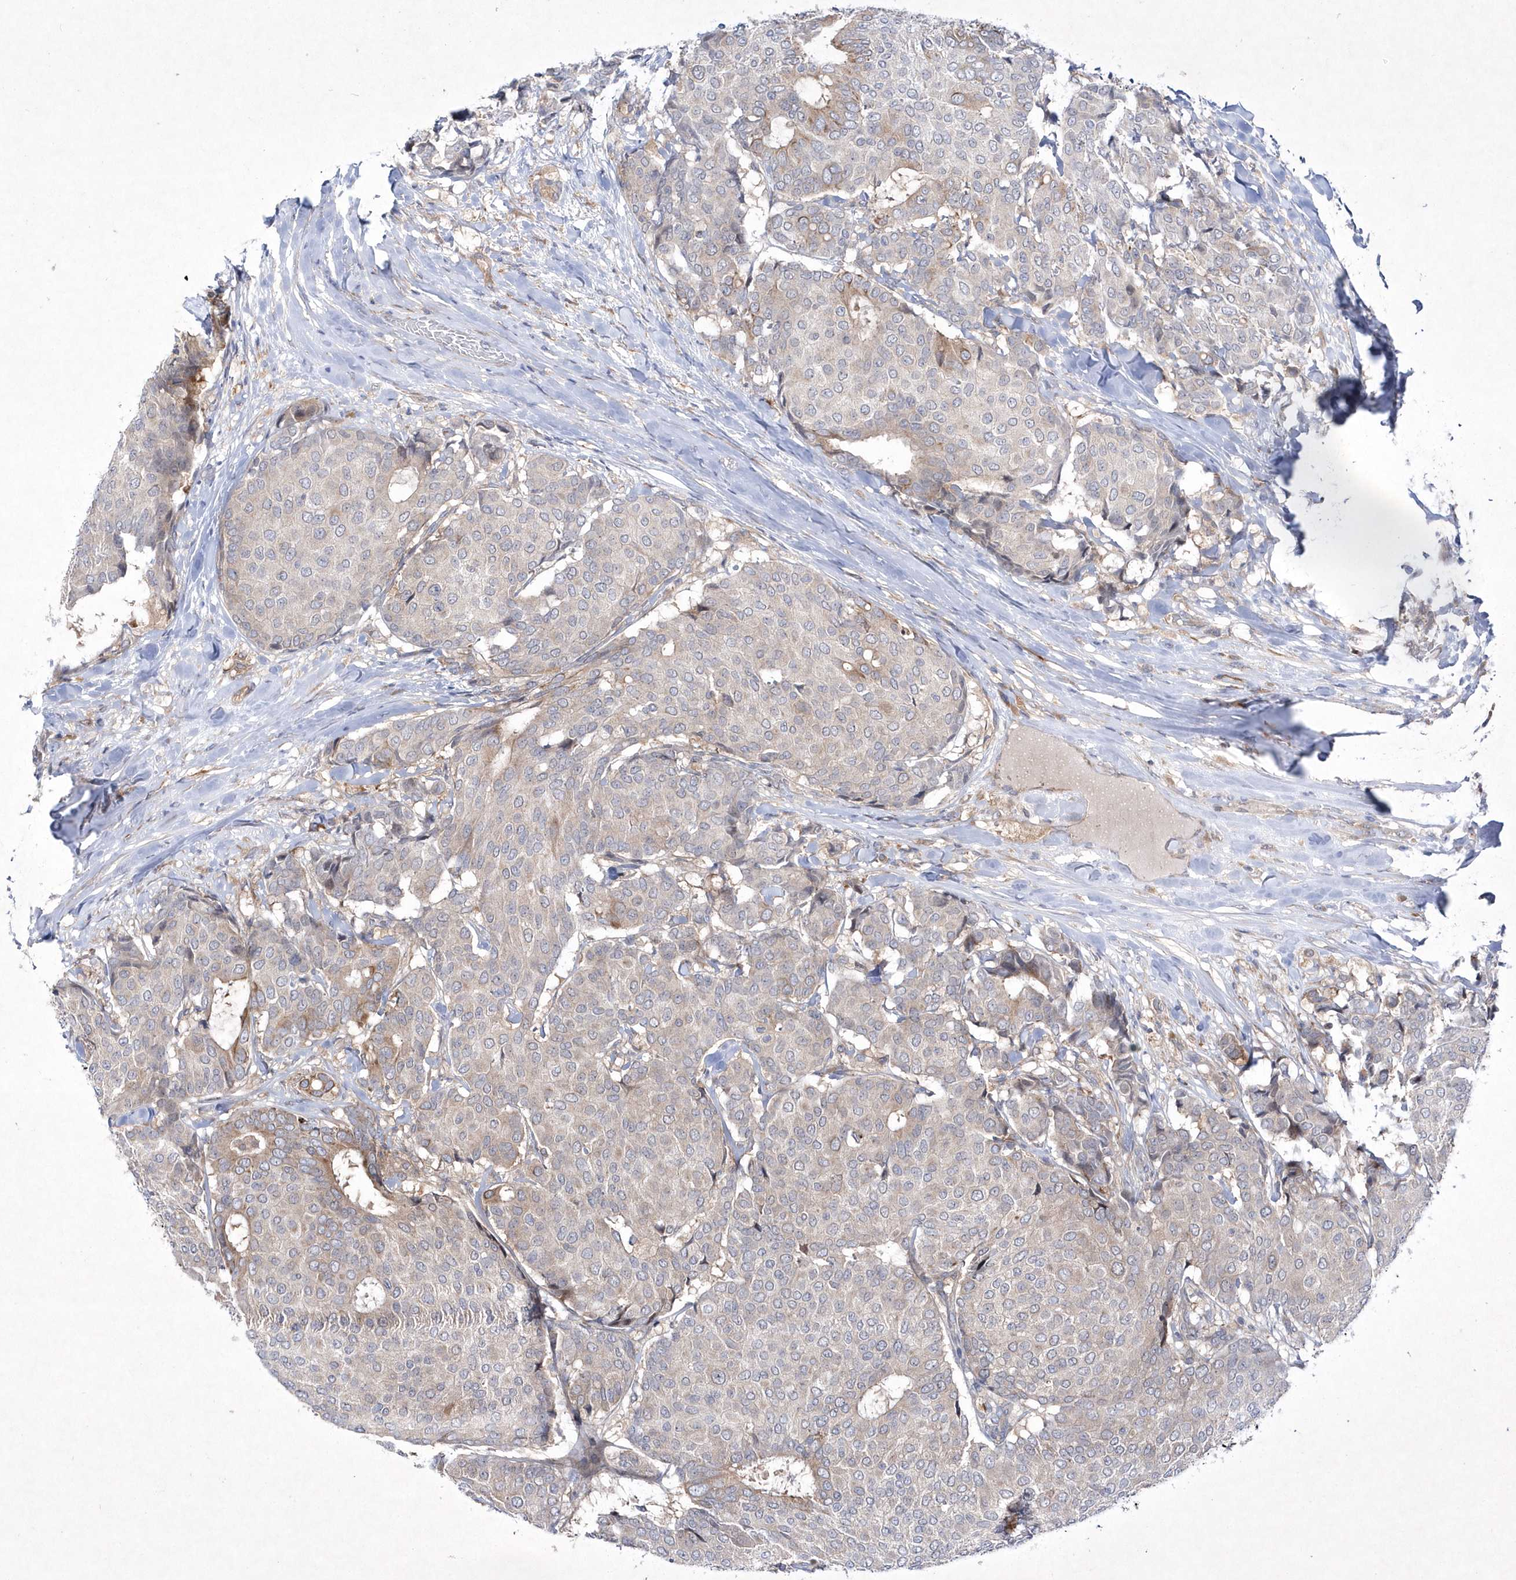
{"staining": {"intensity": "moderate", "quantity": "25%-75%", "location": "cytoplasmic/membranous"}, "tissue": "breast cancer", "cell_type": "Tumor cells", "image_type": "cancer", "snomed": [{"axis": "morphology", "description": "Duct carcinoma"}, {"axis": "topography", "description": "Breast"}], "caption": "Protein expression analysis of breast intraductal carcinoma reveals moderate cytoplasmic/membranous staining in approximately 25%-75% of tumor cells.", "gene": "DSPP", "patient": {"sex": "female", "age": 75}}